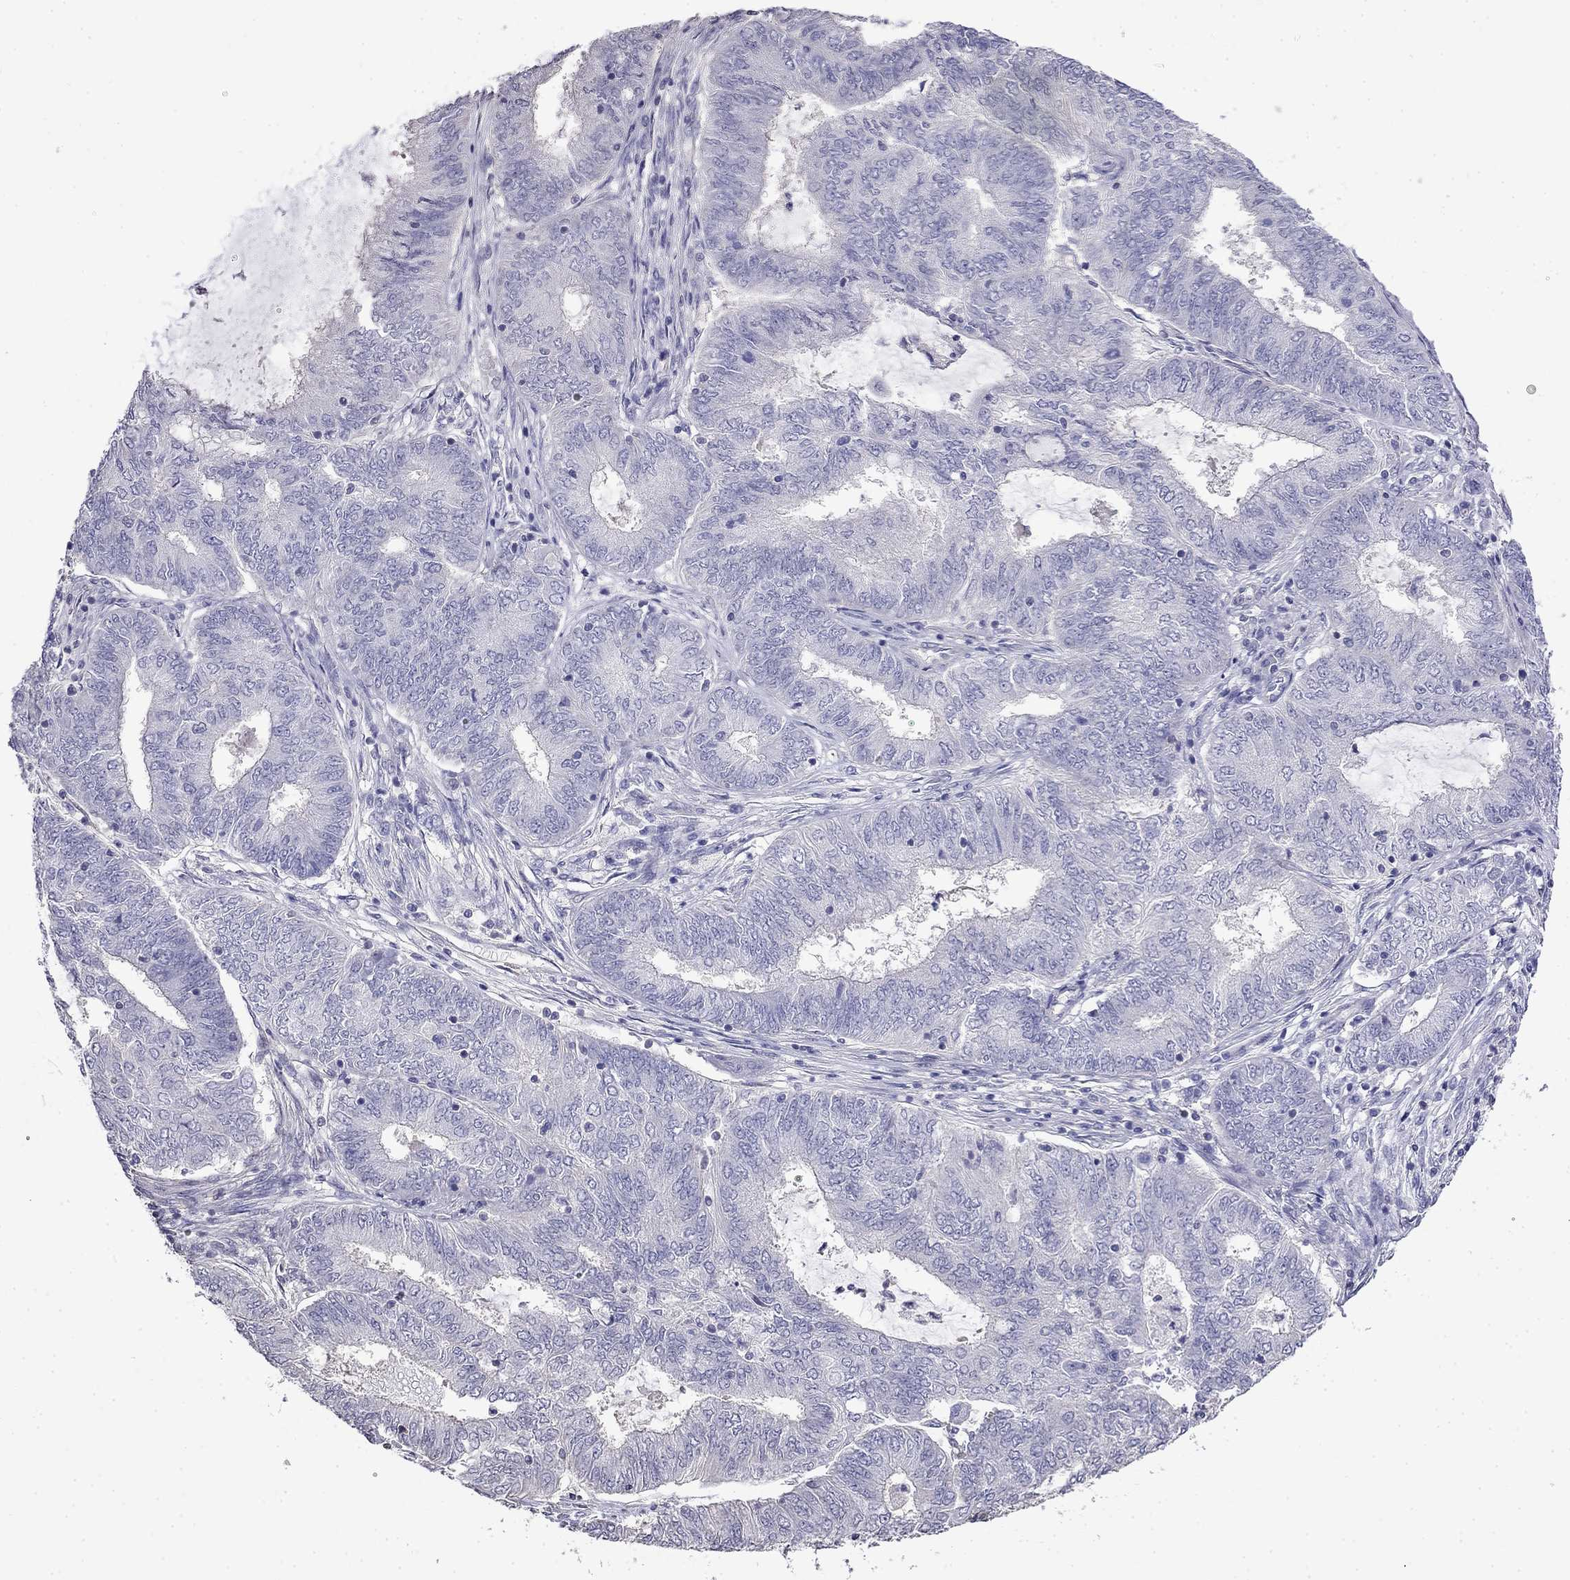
{"staining": {"intensity": "negative", "quantity": "none", "location": "none"}, "tissue": "endometrial cancer", "cell_type": "Tumor cells", "image_type": "cancer", "snomed": [{"axis": "morphology", "description": "Adenocarcinoma, NOS"}, {"axis": "topography", "description": "Endometrium"}], "caption": "Image shows no significant protein positivity in tumor cells of endometrial cancer. (DAB immunohistochemistry visualized using brightfield microscopy, high magnification).", "gene": "GUCA1B", "patient": {"sex": "female", "age": 62}}